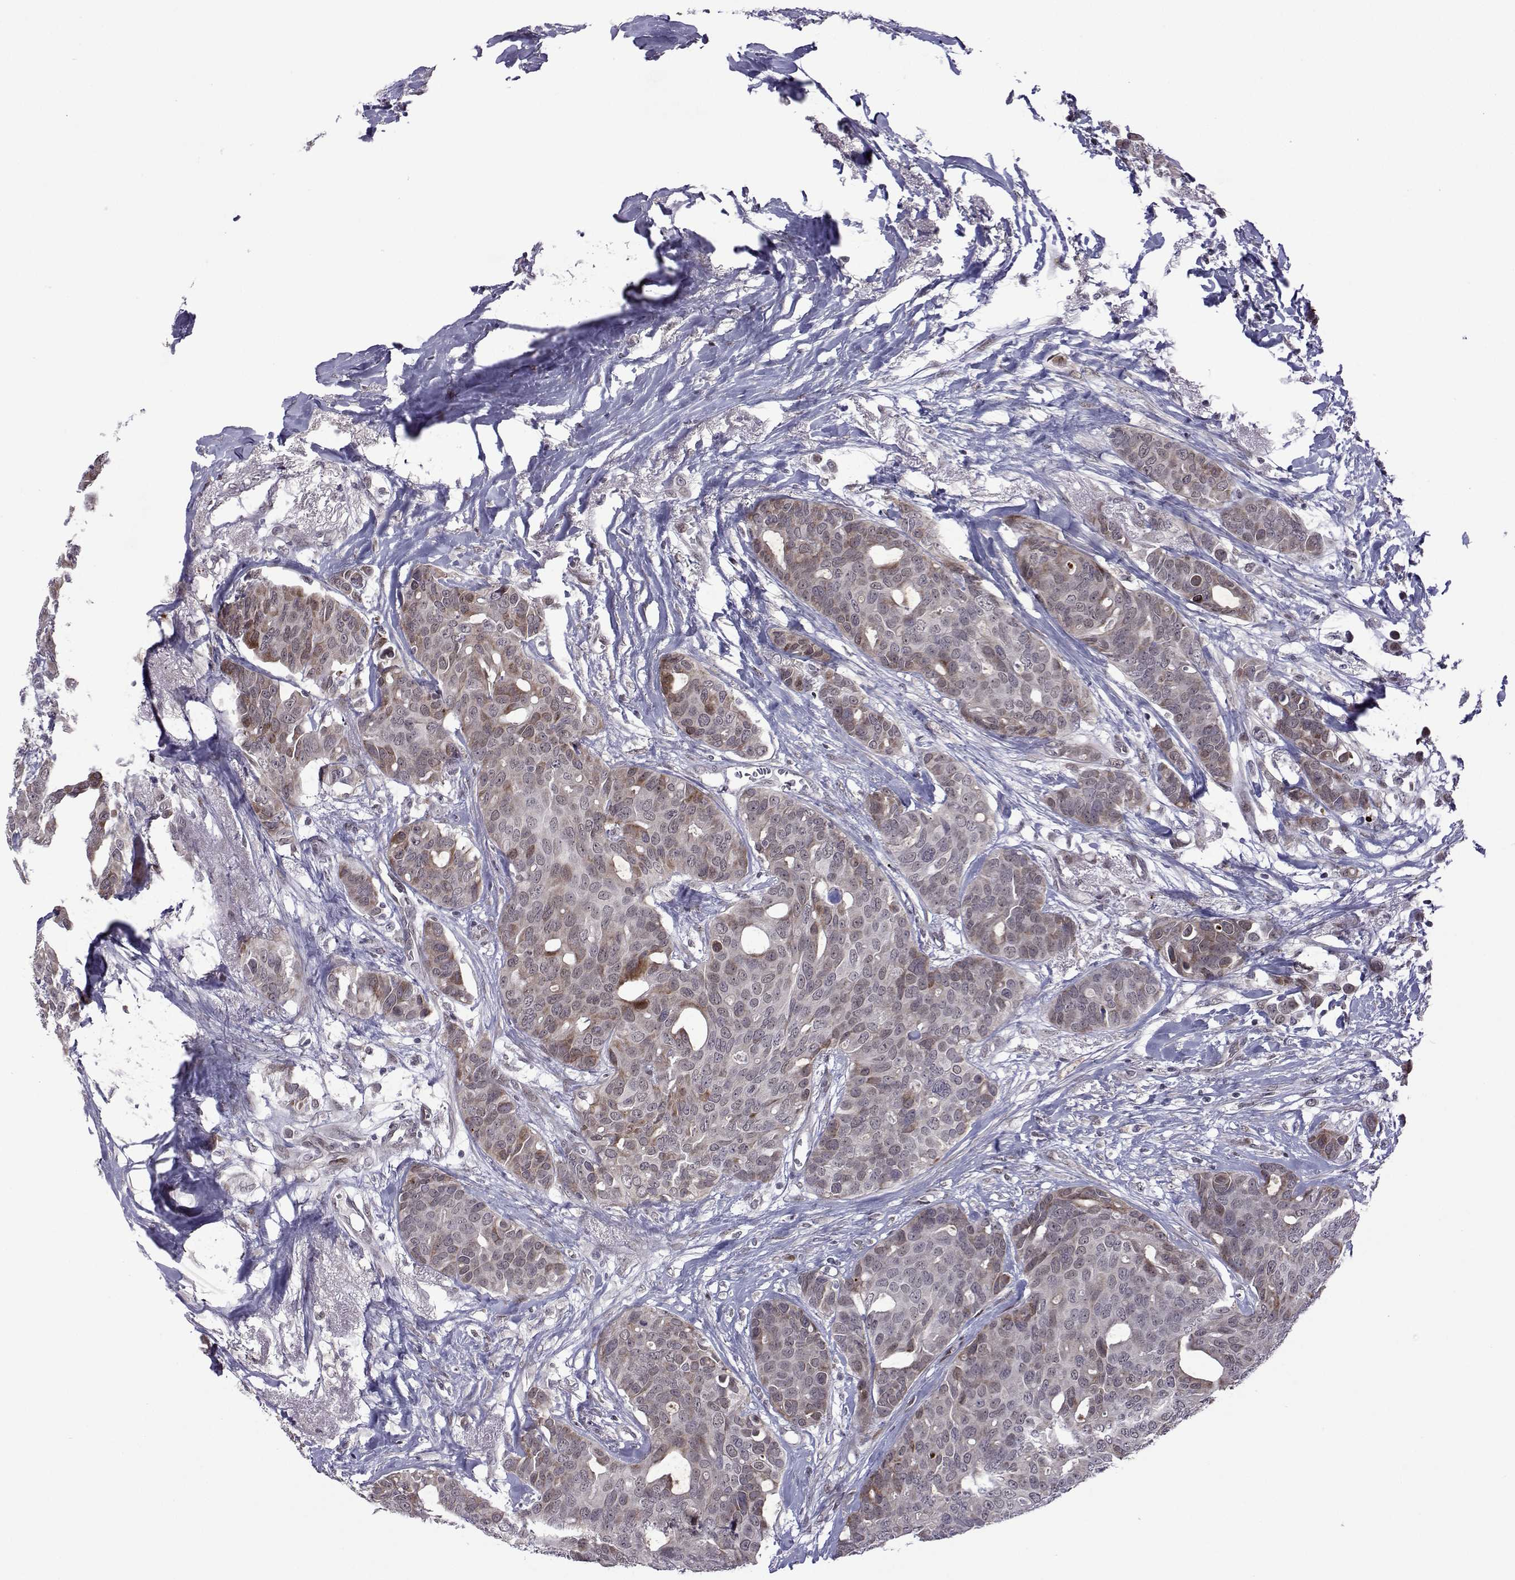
{"staining": {"intensity": "moderate", "quantity": "<25%", "location": "nuclear"}, "tissue": "breast cancer", "cell_type": "Tumor cells", "image_type": "cancer", "snomed": [{"axis": "morphology", "description": "Duct carcinoma"}, {"axis": "topography", "description": "Breast"}], "caption": "Breast cancer stained for a protein (brown) reveals moderate nuclear positive positivity in approximately <25% of tumor cells.", "gene": "EFCAB3", "patient": {"sex": "female", "age": 54}}